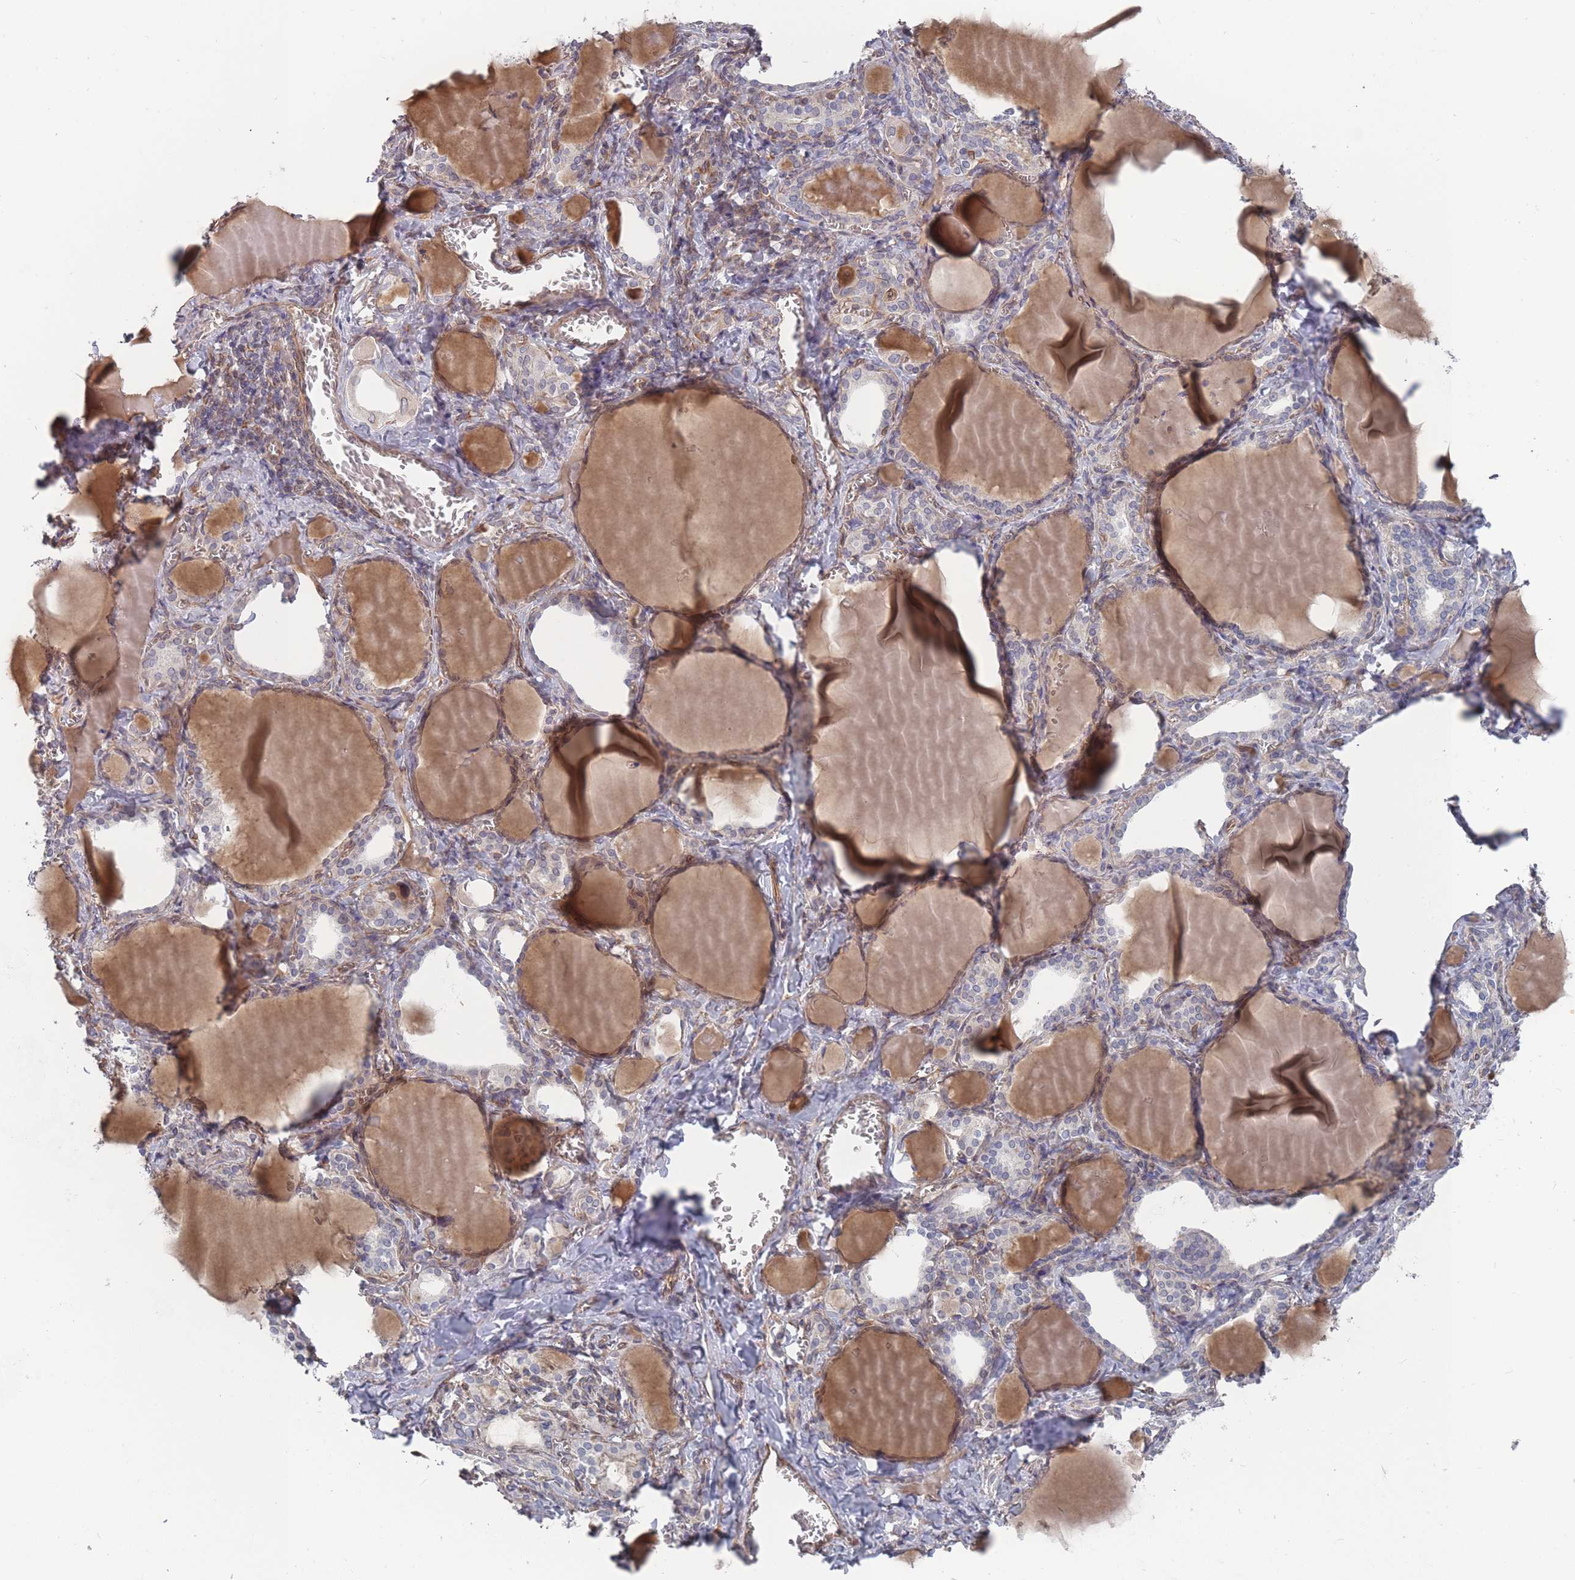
{"staining": {"intensity": "weak", "quantity": "25%-75%", "location": "cytoplasmic/membranous,nuclear"}, "tissue": "thyroid gland", "cell_type": "Glandular cells", "image_type": "normal", "snomed": [{"axis": "morphology", "description": "Normal tissue, NOS"}, {"axis": "topography", "description": "Thyroid gland"}], "caption": "The micrograph exhibits immunohistochemical staining of normal thyroid gland. There is weak cytoplasmic/membranous,nuclear staining is identified in about 25%-75% of glandular cells.", "gene": "SLC1A6", "patient": {"sex": "female", "age": 42}}